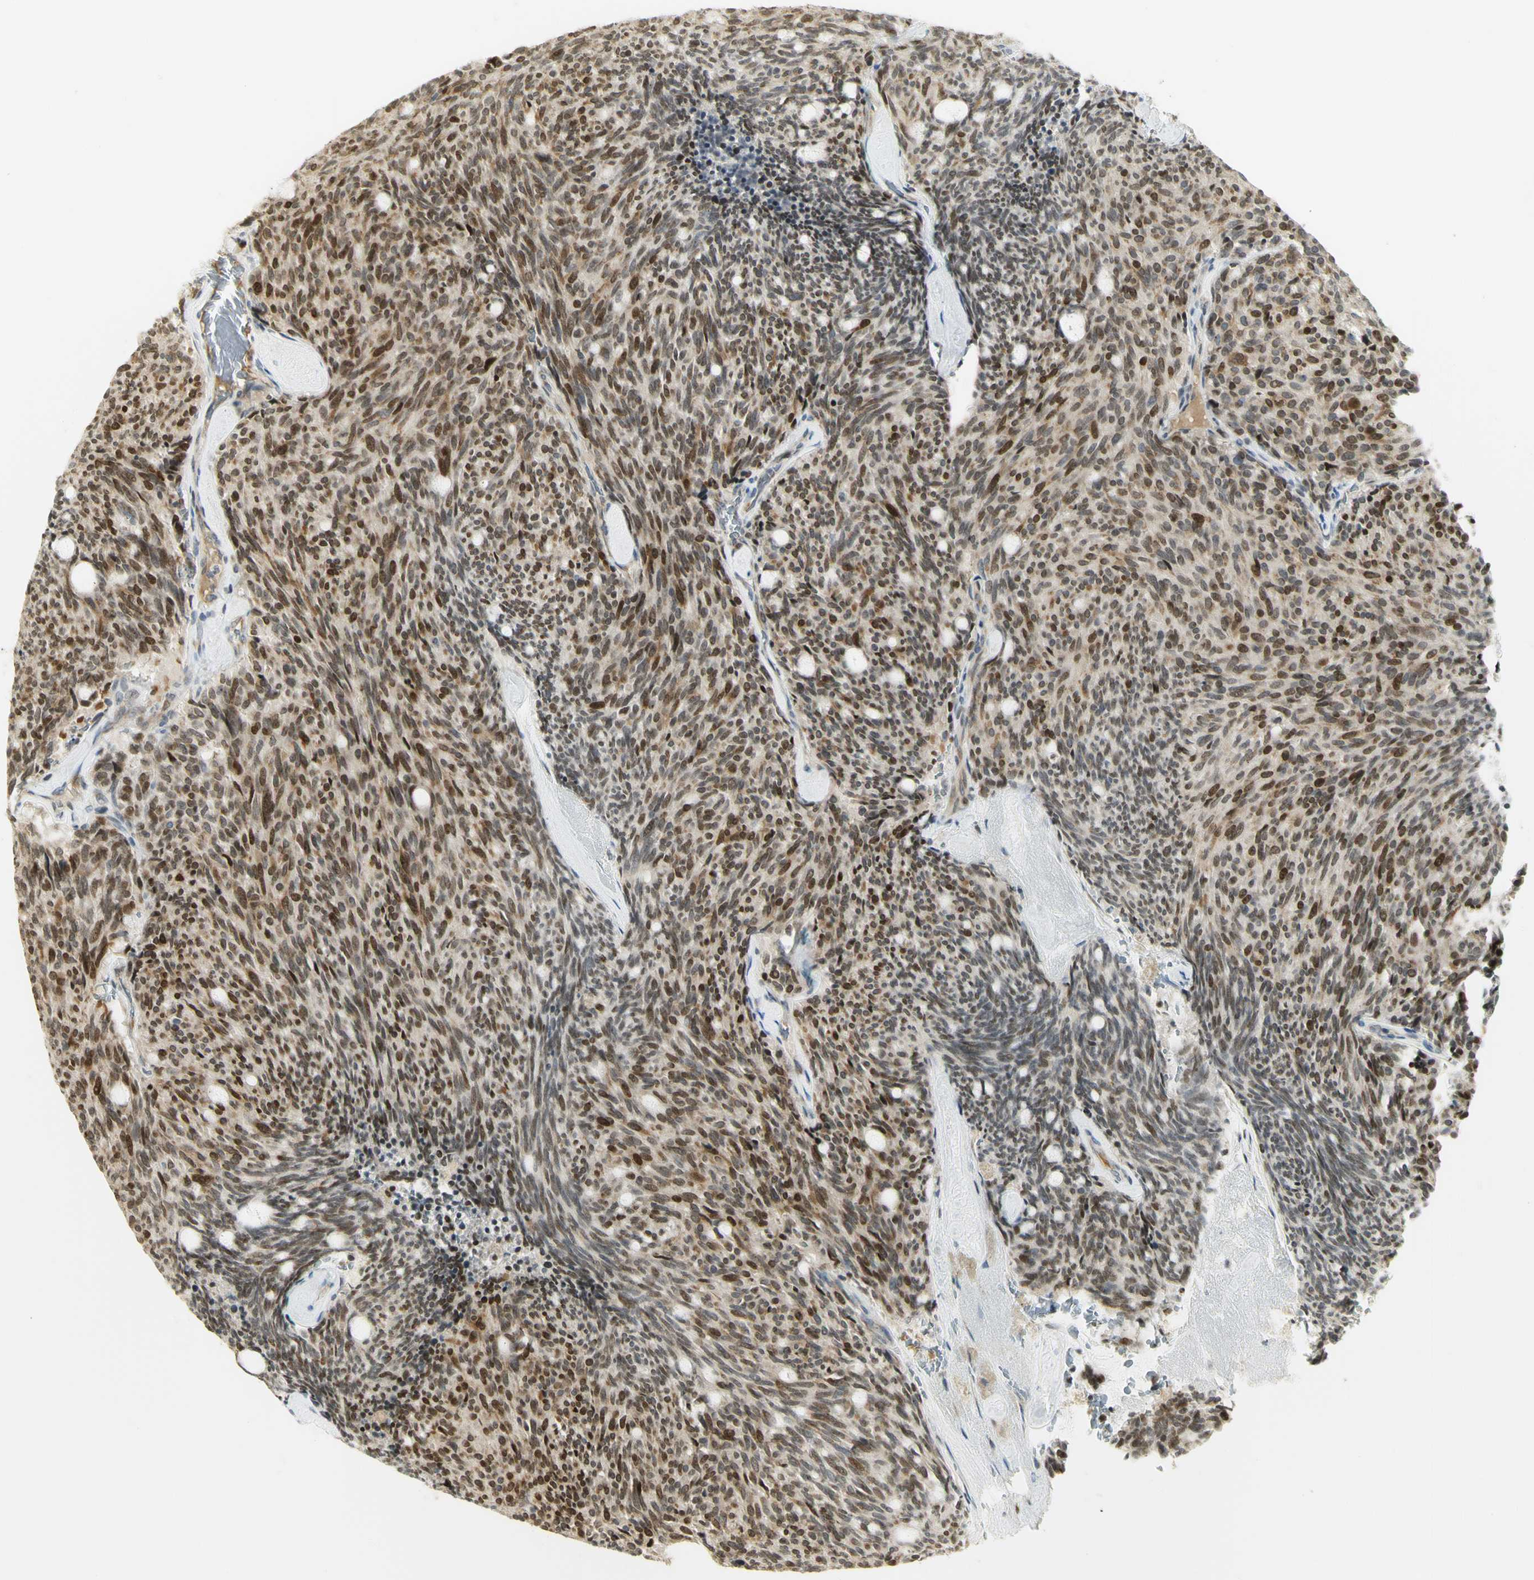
{"staining": {"intensity": "moderate", "quantity": ">75%", "location": "cytoplasmic/membranous,nuclear"}, "tissue": "carcinoid", "cell_type": "Tumor cells", "image_type": "cancer", "snomed": [{"axis": "morphology", "description": "Carcinoid, malignant, NOS"}, {"axis": "topography", "description": "Pancreas"}], "caption": "Immunohistochemistry of malignant carcinoid exhibits medium levels of moderate cytoplasmic/membranous and nuclear expression in approximately >75% of tumor cells. (DAB = brown stain, brightfield microscopy at high magnification).", "gene": "KIF11", "patient": {"sex": "female", "age": 54}}